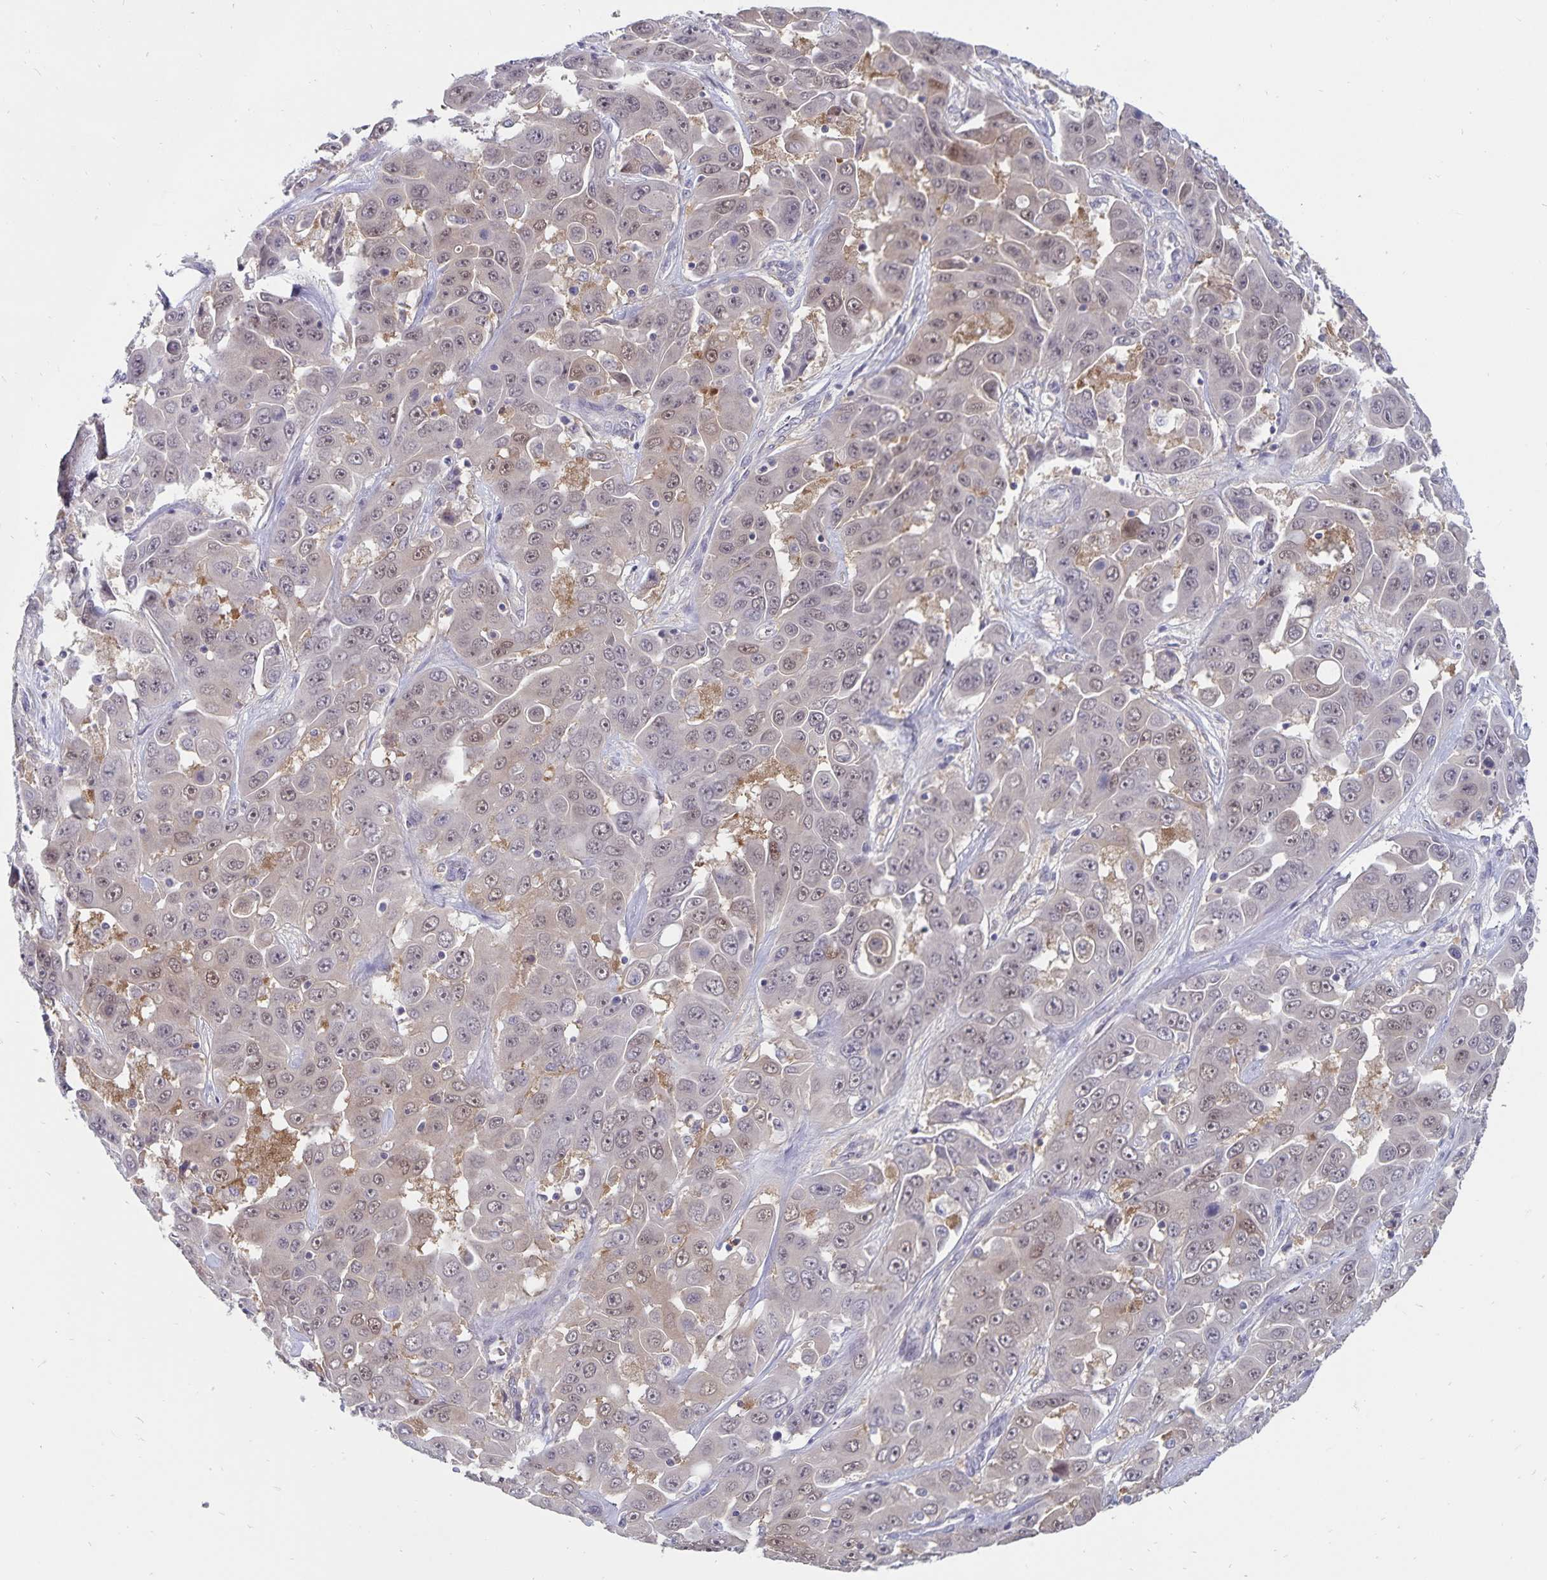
{"staining": {"intensity": "negative", "quantity": "none", "location": "none"}, "tissue": "liver cancer", "cell_type": "Tumor cells", "image_type": "cancer", "snomed": [{"axis": "morphology", "description": "Cholangiocarcinoma"}, {"axis": "topography", "description": "Liver"}], "caption": "High magnification brightfield microscopy of liver cancer (cholangiocarcinoma) stained with DAB (3,3'-diaminobenzidine) (brown) and counterstained with hematoxylin (blue): tumor cells show no significant expression.", "gene": "CDKN2B", "patient": {"sex": "female", "age": 52}}